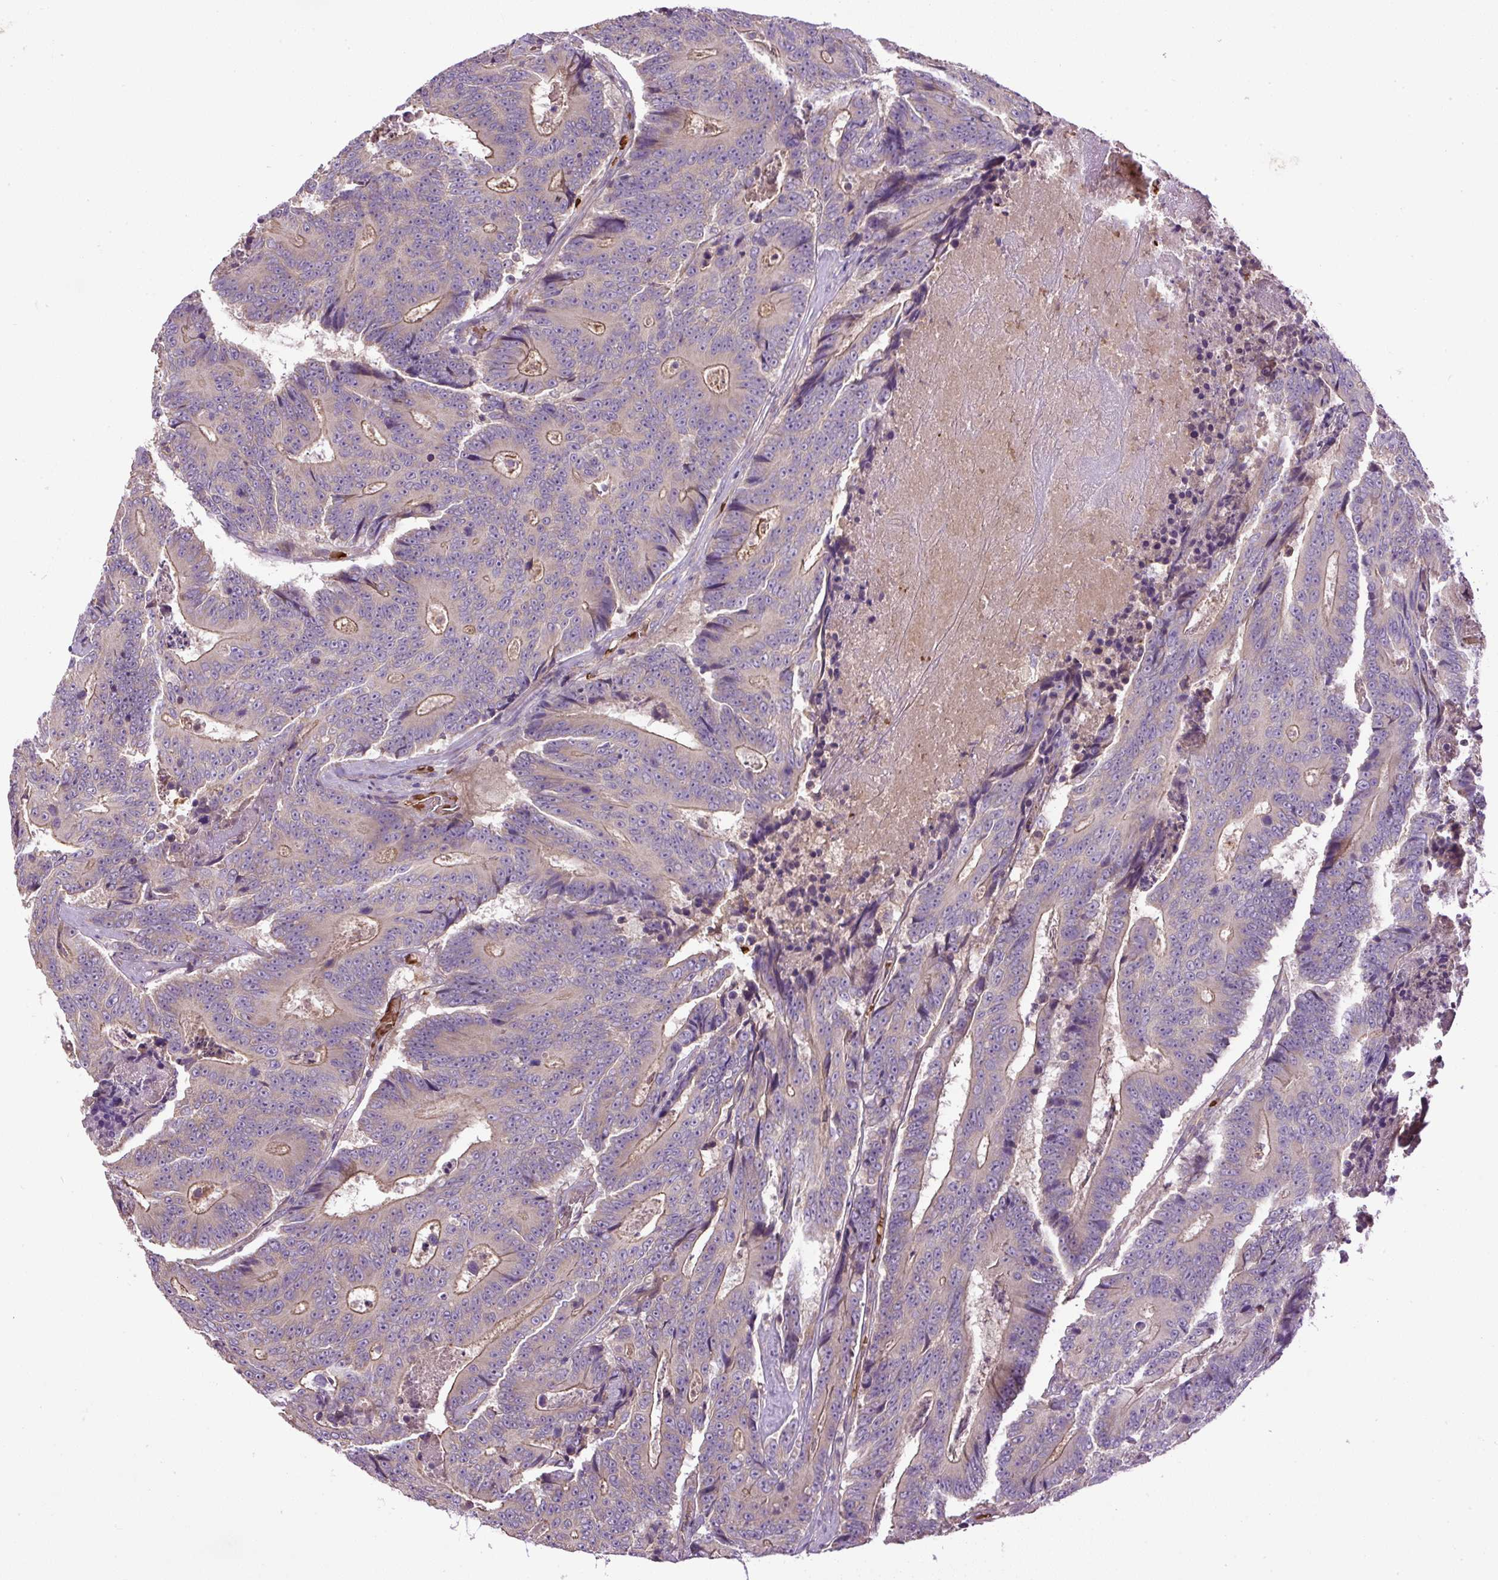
{"staining": {"intensity": "weak", "quantity": "<25%", "location": "cytoplasmic/membranous"}, "tissue": "colorectal cancer", "cell_type": "Tumor cells", "image_type": "cancer", "snomed": [{"axis": "morphology", "description": "Adenocarcinoma, NOS"}, {"axis": "topography", "description": "Colon"}], "caption": "The immunohistochemistry photomicrograph has no significant staining in tumor cells of colorectal adenocarcinoma tissue.", "gene": "CXCL13", "patient": {"sex": "male", "age": 83}}